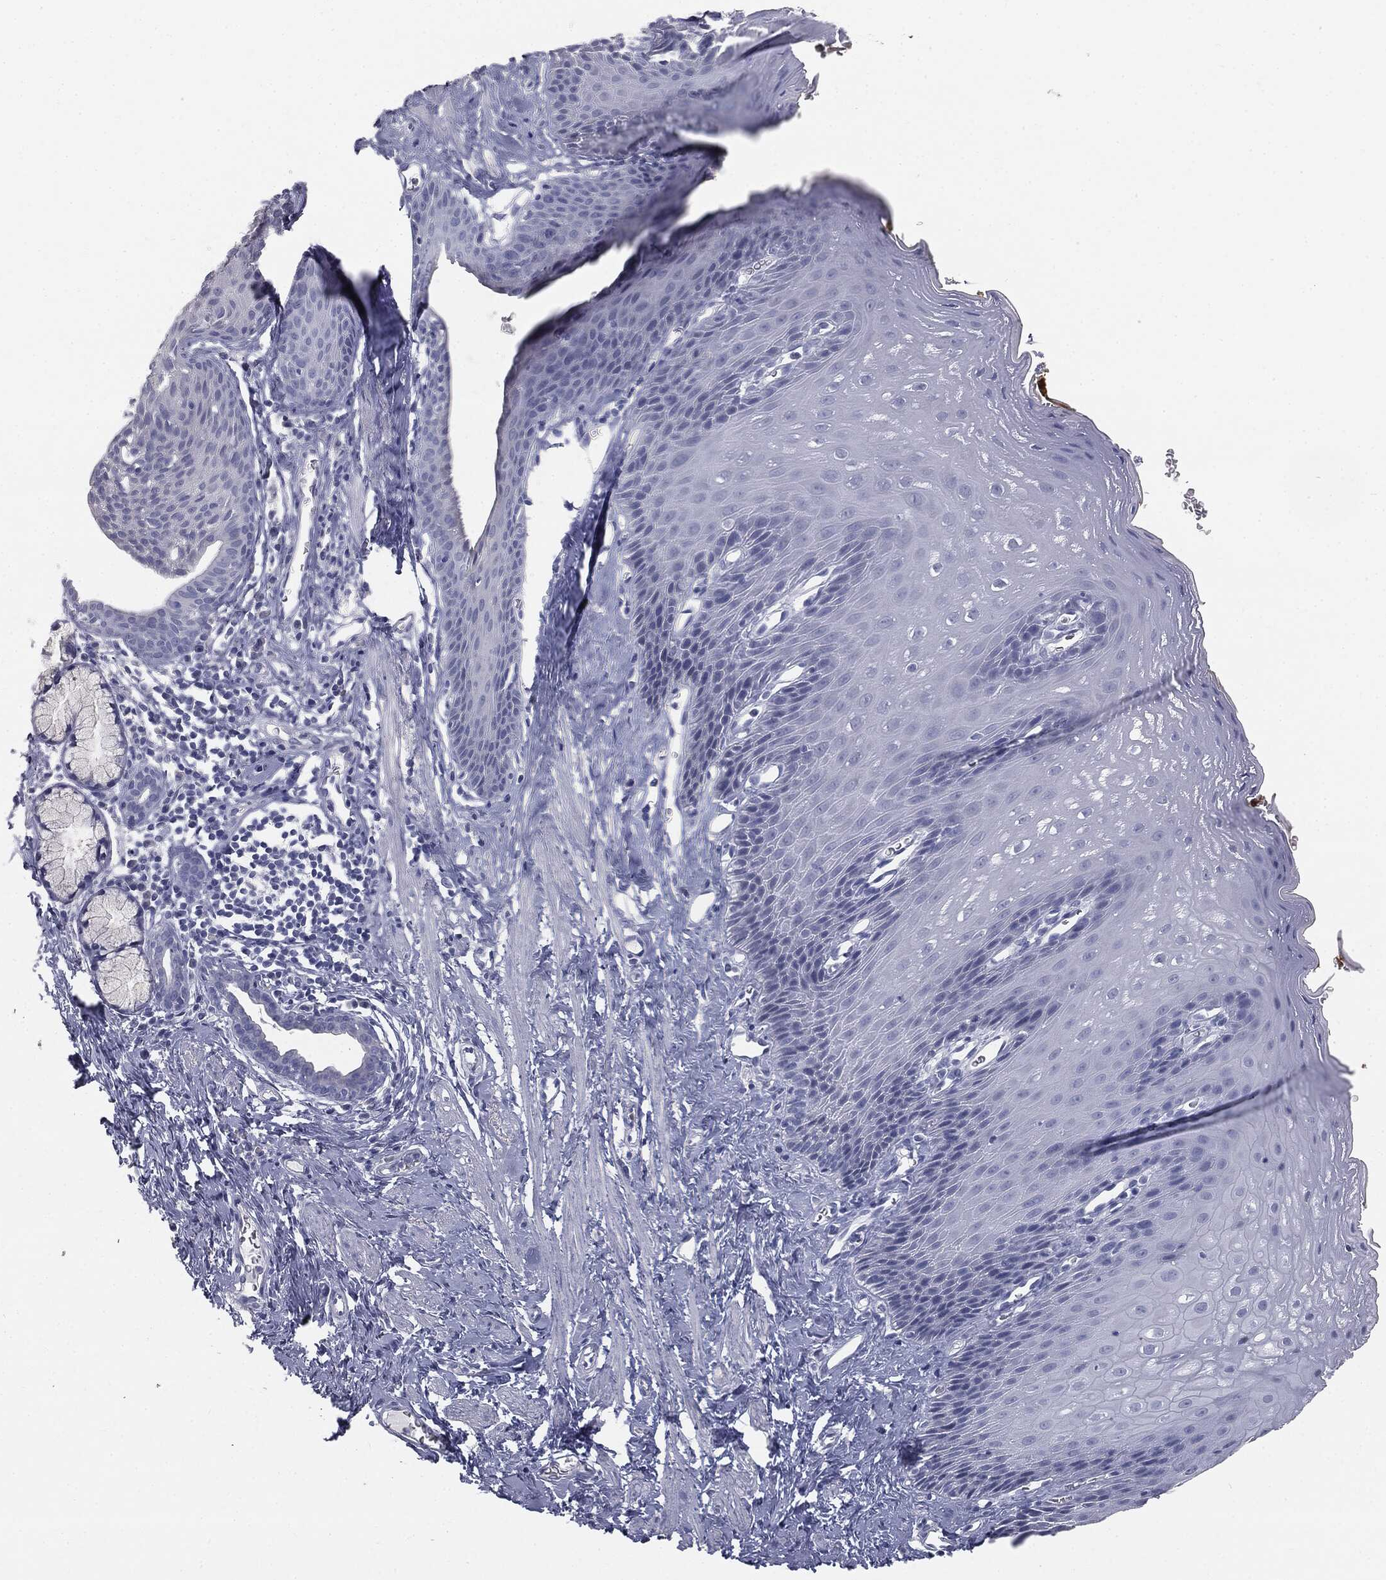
{"staining": {"intensity": "negative", "quantity": "none", "location": "none"}, "tissue": "esophagus", "cell_type": "Squamous epithelial cells", "image_type": "normal", "snomed": [{"axis": "morphology", "description": "Normal tissue, NOS"}, {"axis": "topography", "description": "Esophagus"}], "caption": "IHC histopathology image of normal esophagus: human esophagus stained with DAB demonstrates no significant protein positivity in squamous epithelial cells.", "gene": "MUC5AC", "patient": {"sex": "male", "age": 64}}